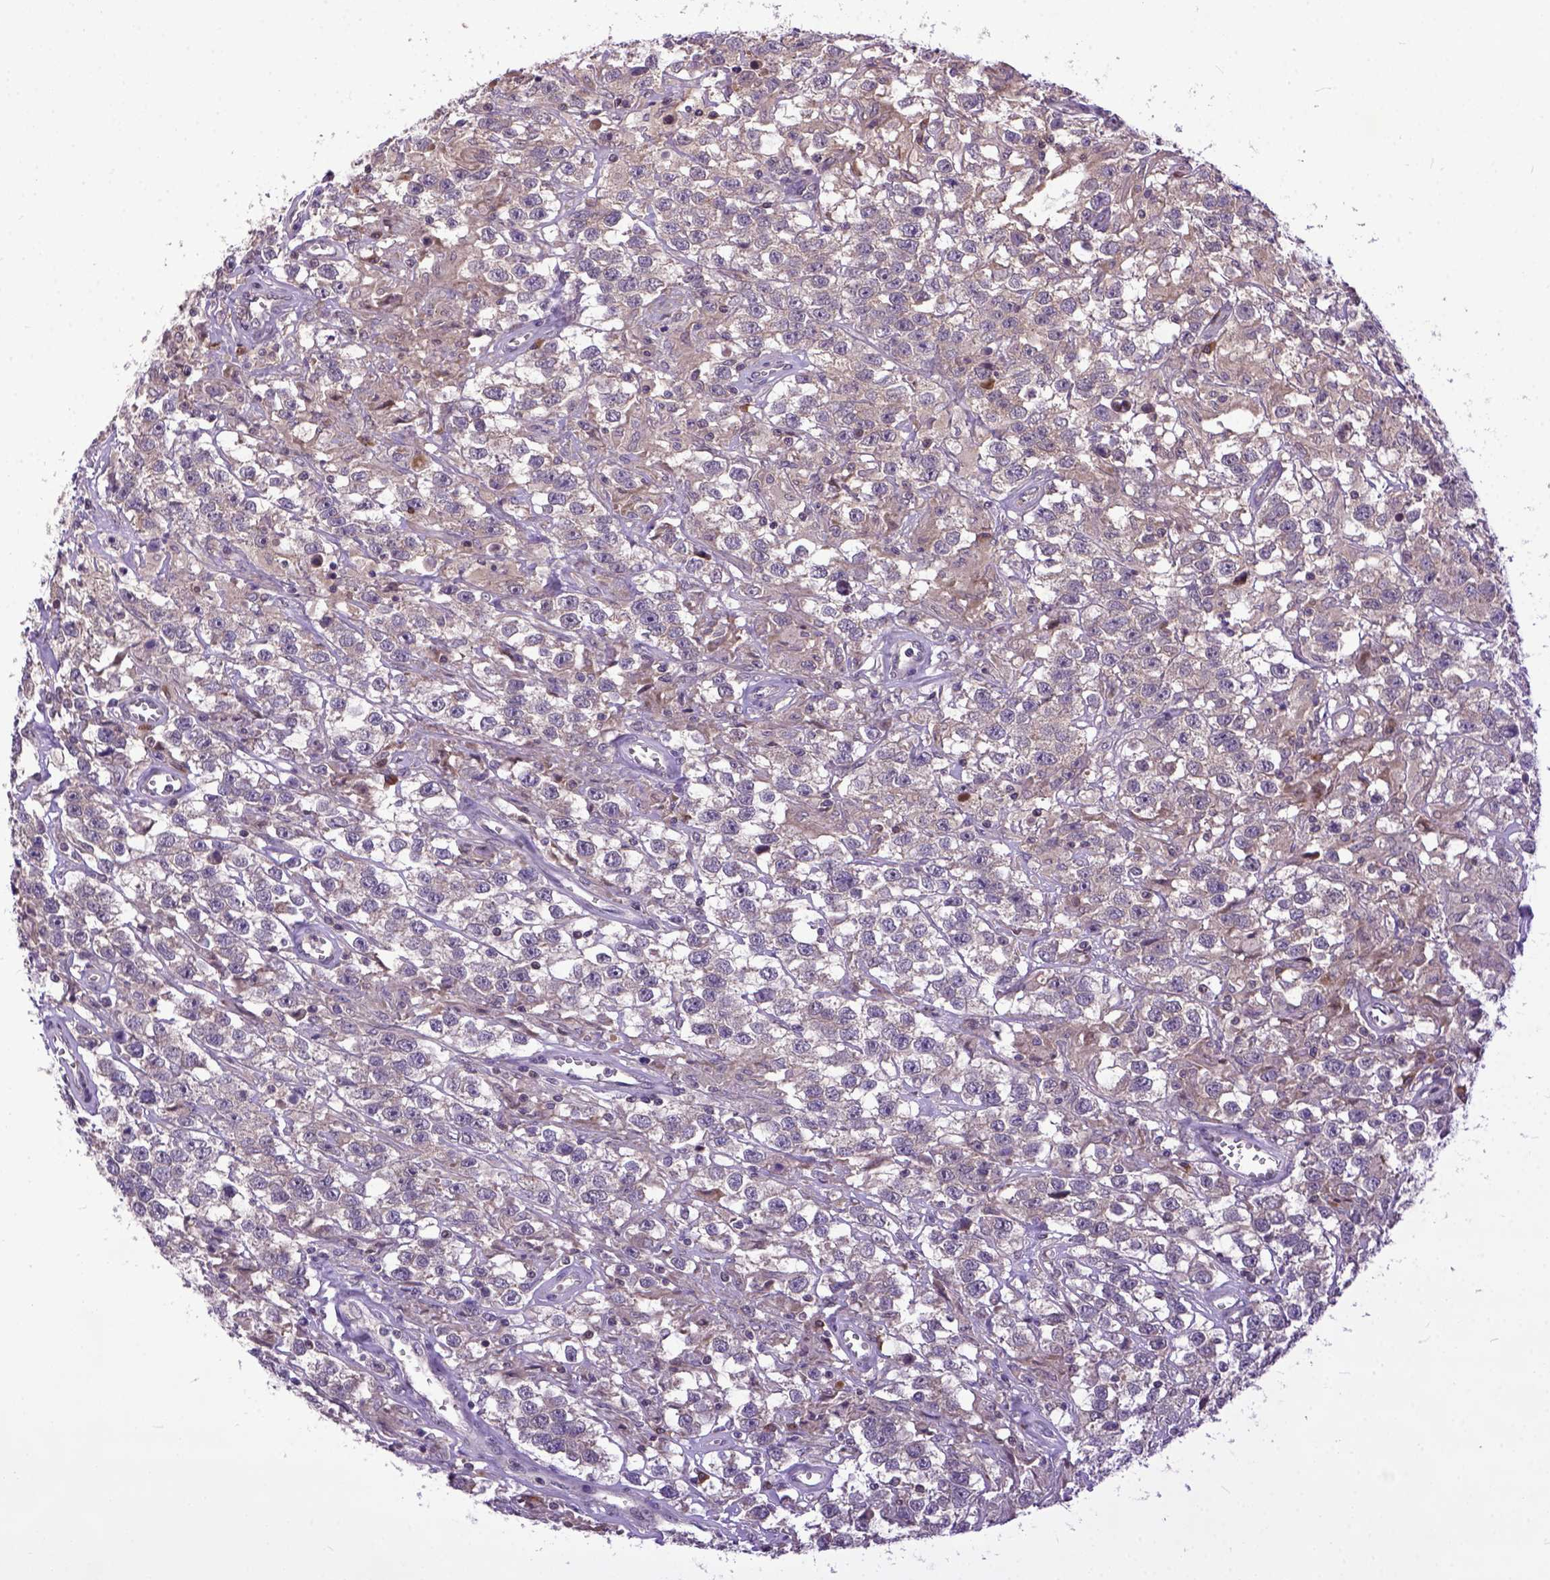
{"staining": {"intensity": "negative", "quantity": "none", "location": "none"}, "tissue": "testis cancer", "cell_type": "Tumor cells", "image_type": "cancer", "snomed": [{"axis": "morphology", "description": "Seminoma, NOS"}, {"axis": "topography", "description": "Testis"}], "caption": "IHC image of seminoma (testis) stained for a protein (brown), which displays no expression in tumor cells. (Brightfield microscopy of DAB IHC at high magnification).", "gene": "CPNE1", "patient": {"sex": "male", "age": 43}}